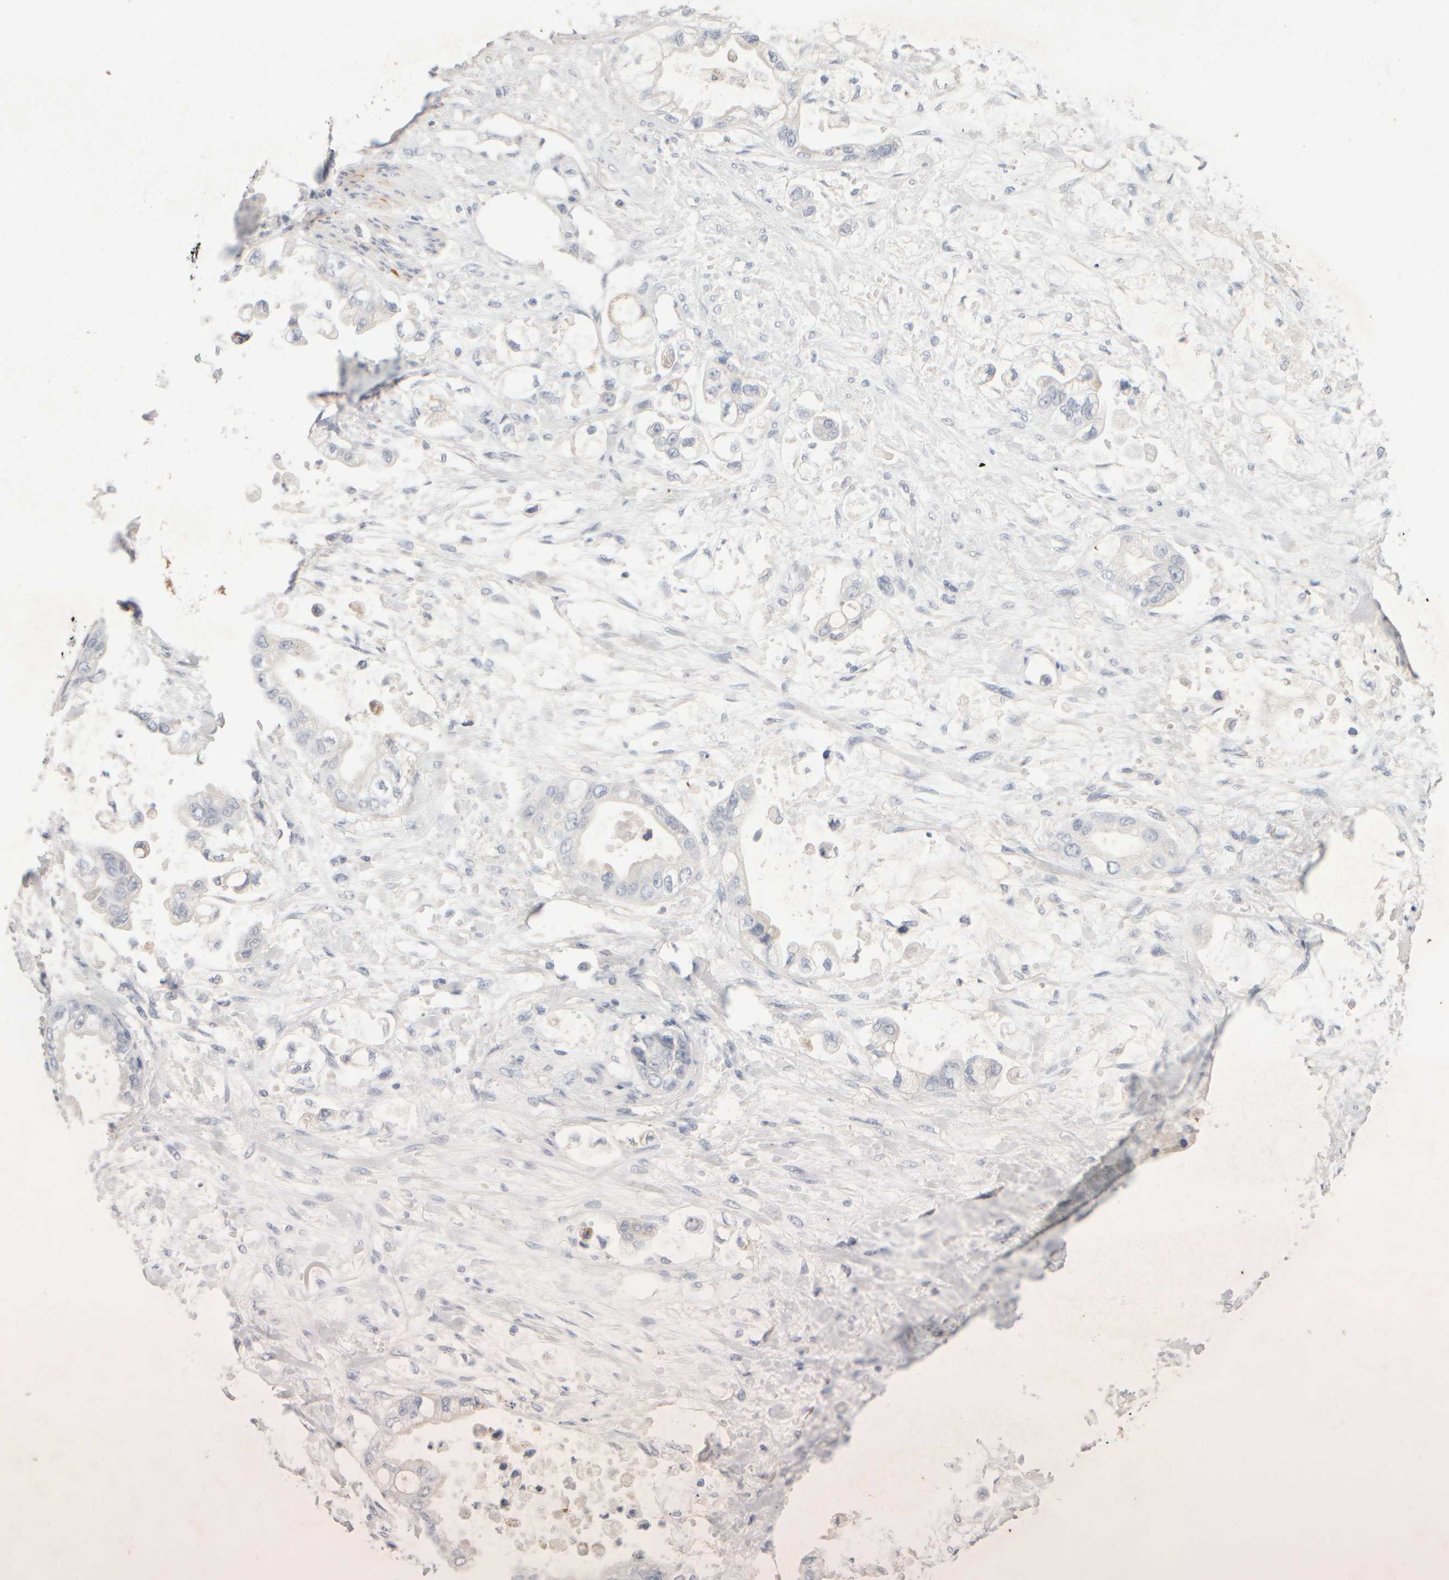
{"staining": {"intensity": "negative", "quantity": "none", "location": "none"}, "tissue": "stomach cancer", "cell_type": "Tumor cells", "image_type": "cancer", "snomed": [{"axis": "morphology", "description": "Adenocarcinoma, NOS"}, {"axis": "topography", "description": "Stomach"}], "caption": "Immunohistochemical staining of human adenocarcinoma (stomach) exhibits no significant staining in tumor cells.", "gene": "ZNF112", "patient": {"sex": "male", "age": 62}}